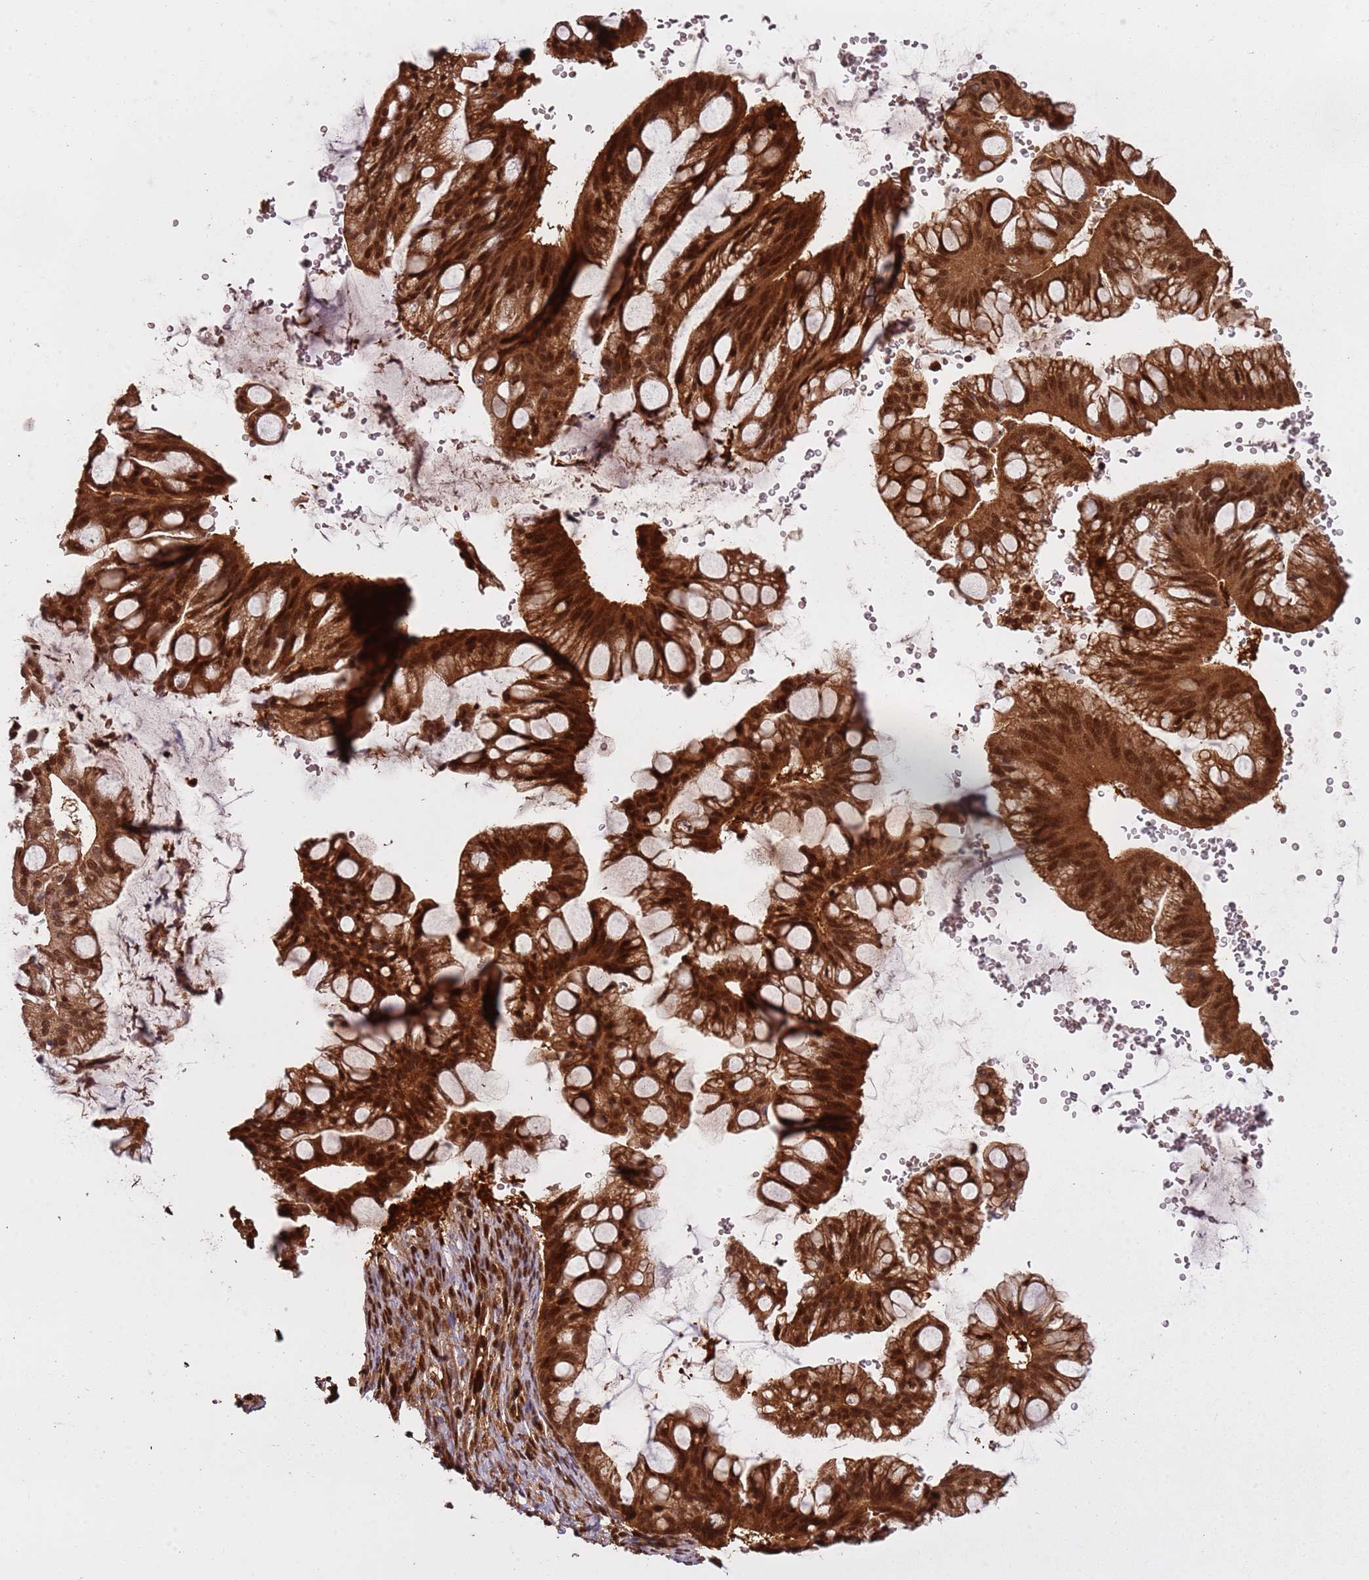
{"staining": {"intensity": "strong", "quantity": ">75%", "location": "cytoplasmic/membranous,nuclear"}, "tissue": "ovarian cancer", "cell_type": "Tumor cells", "image_type": "cancer", "snomed": [{"axis": "morphology", "description": "Cystadenocarcinoma, mucinous, NOS"}, {"axis": "topography", "description": "Ovary"}], "caption": "The immunohistochemical stain highlights strong cytoplasmic/membranous and nuclear expression in tumor cells of mucinous cystadenocarcinoma (ovarian) tissue.", "gene": "PGLS", "patient": {"sex": "female", "age": 73}}